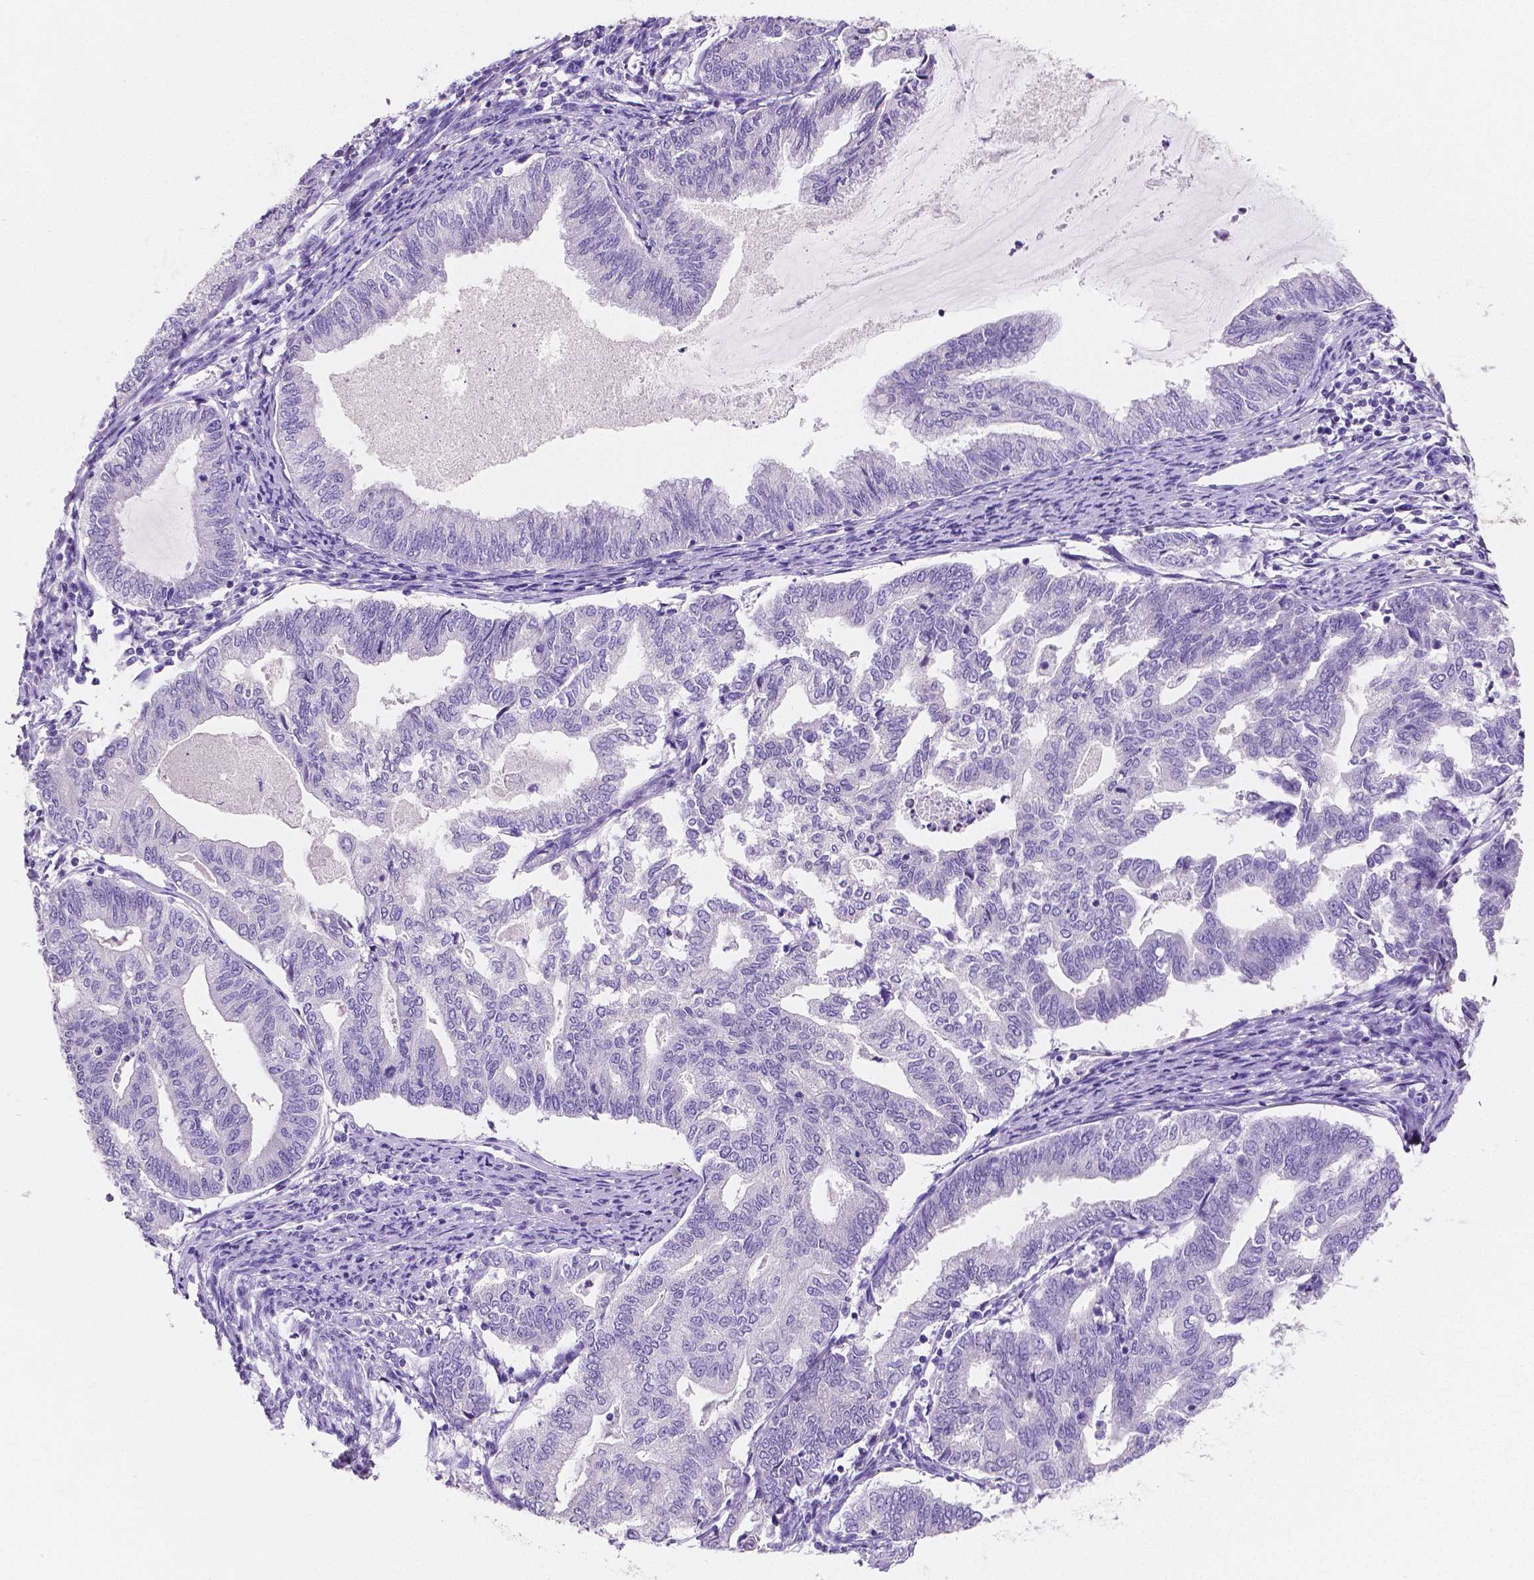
{"staining": {"intensity": "negative", "quantity": "none", "location": "none"}, "tissue": "endometrial cancer", "cell_type": "Tumor cells", "image_type": "cancer", "snomed": [{"axis": "morphology", "description": "Adenocarcinoma, NOS"}, {"axis": "topography", "description": "Endometrium"}], "caption": "This is an immunohistochemistry histopathology image of endometrial cancer. There is no expression in tumor cells.", "gene": "SATB2", "patient": {"sex": "female", "age": 79}}